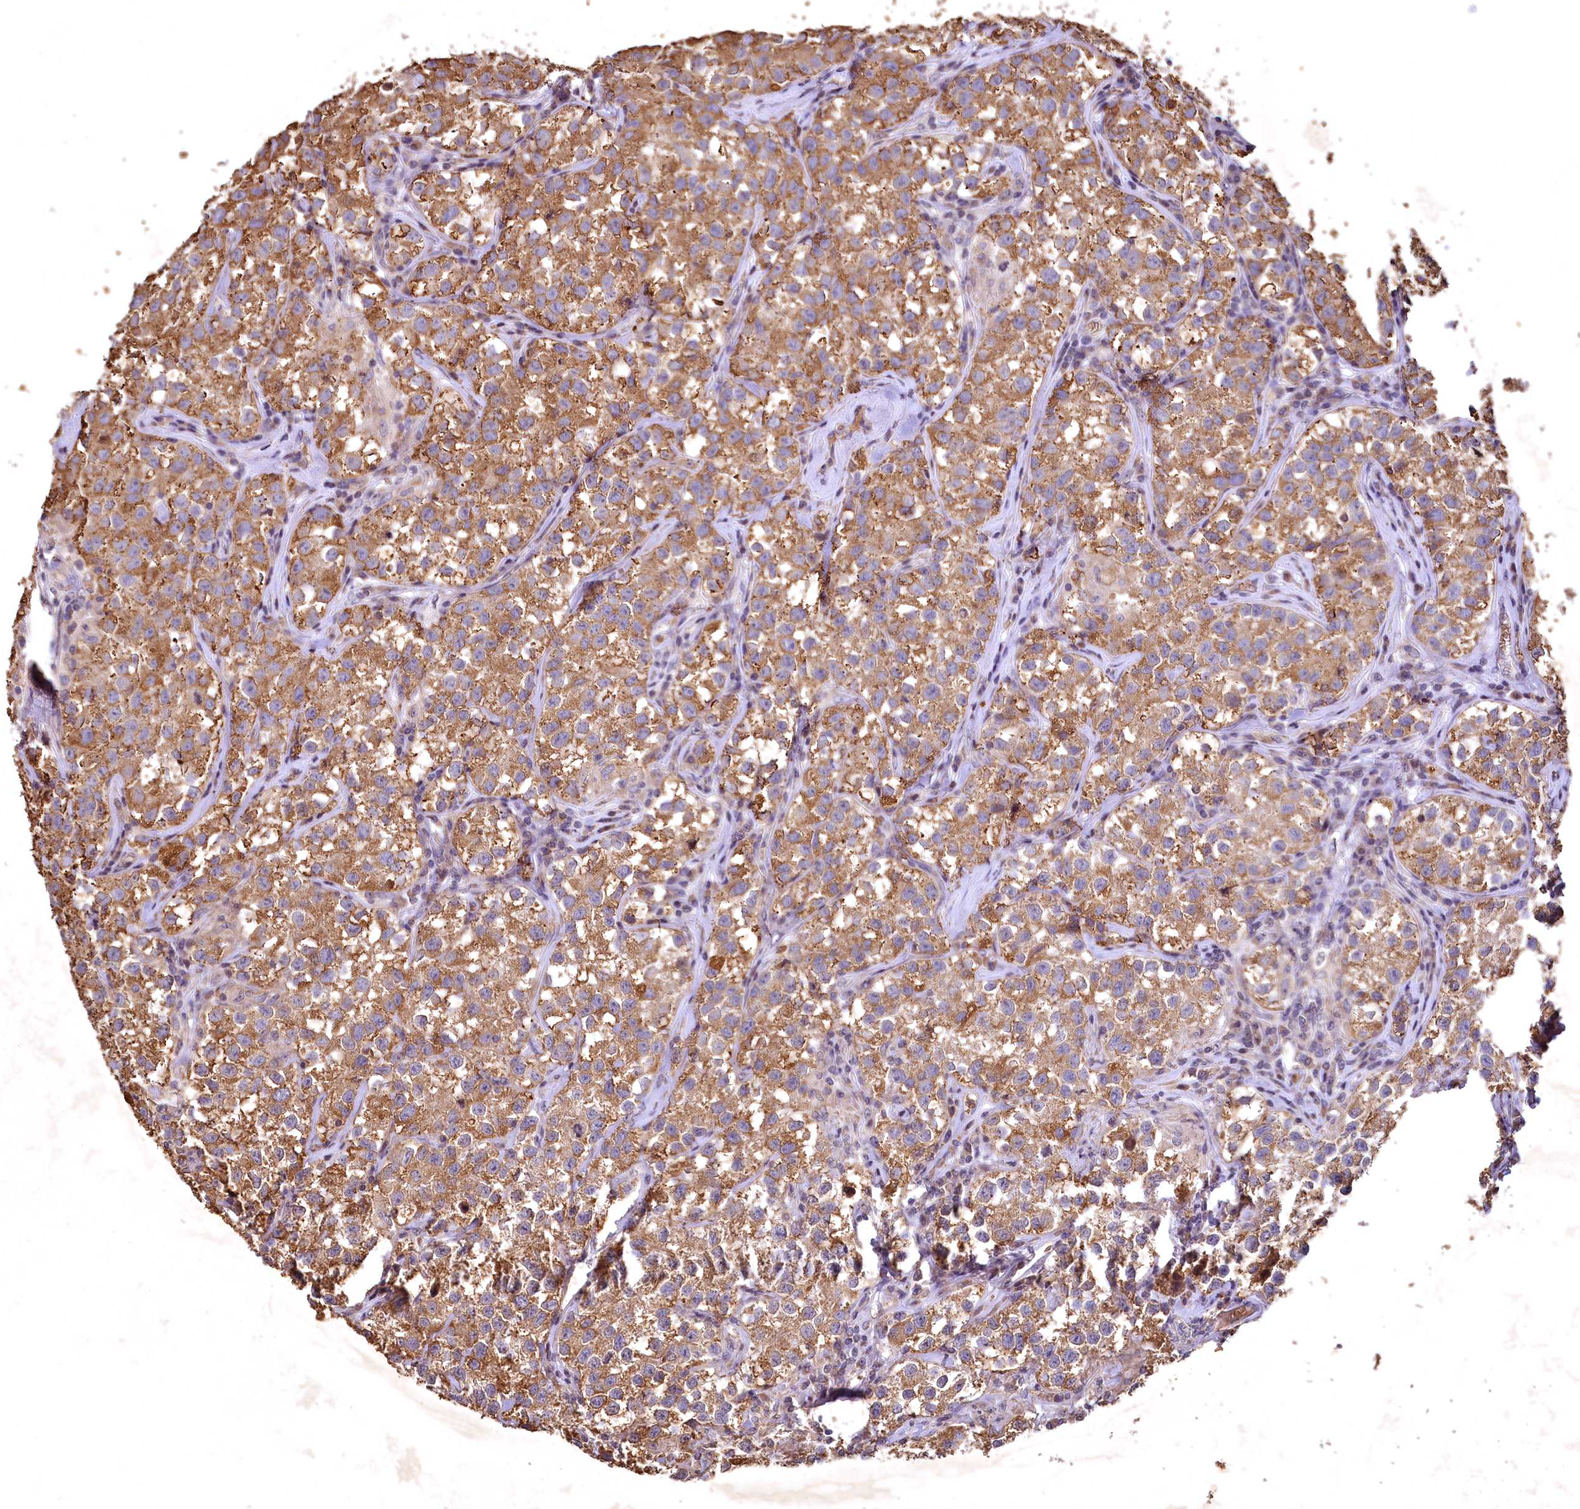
{"staining": {"intensity": "moderate", "quantity": ">75%", "location": "cytoplasmic/membranous"}, "tissue": "testis cancer", "cell_type": "Tumor cells", "image_type": "cancer", "snomed": [{"axis": "morphology", "description": "Seminoma, NOS"}, {"axis": "morphology", "description": "Carcinoma, Embryonal, NOS"}, {"axis": "topography", "description": "Testis"}], "caption": "DAB (3,3'-diaminobenzidine) immunohistochemical staining of human testis seminoma shows moderate cytoplasmic/membranous protein expression in approximately >75% of tumor cells. (Brightfield microscopy of DAB IHC at high magnification).", "gene": "SPTA1", "patient": {"sex": "male", "age": 43}}